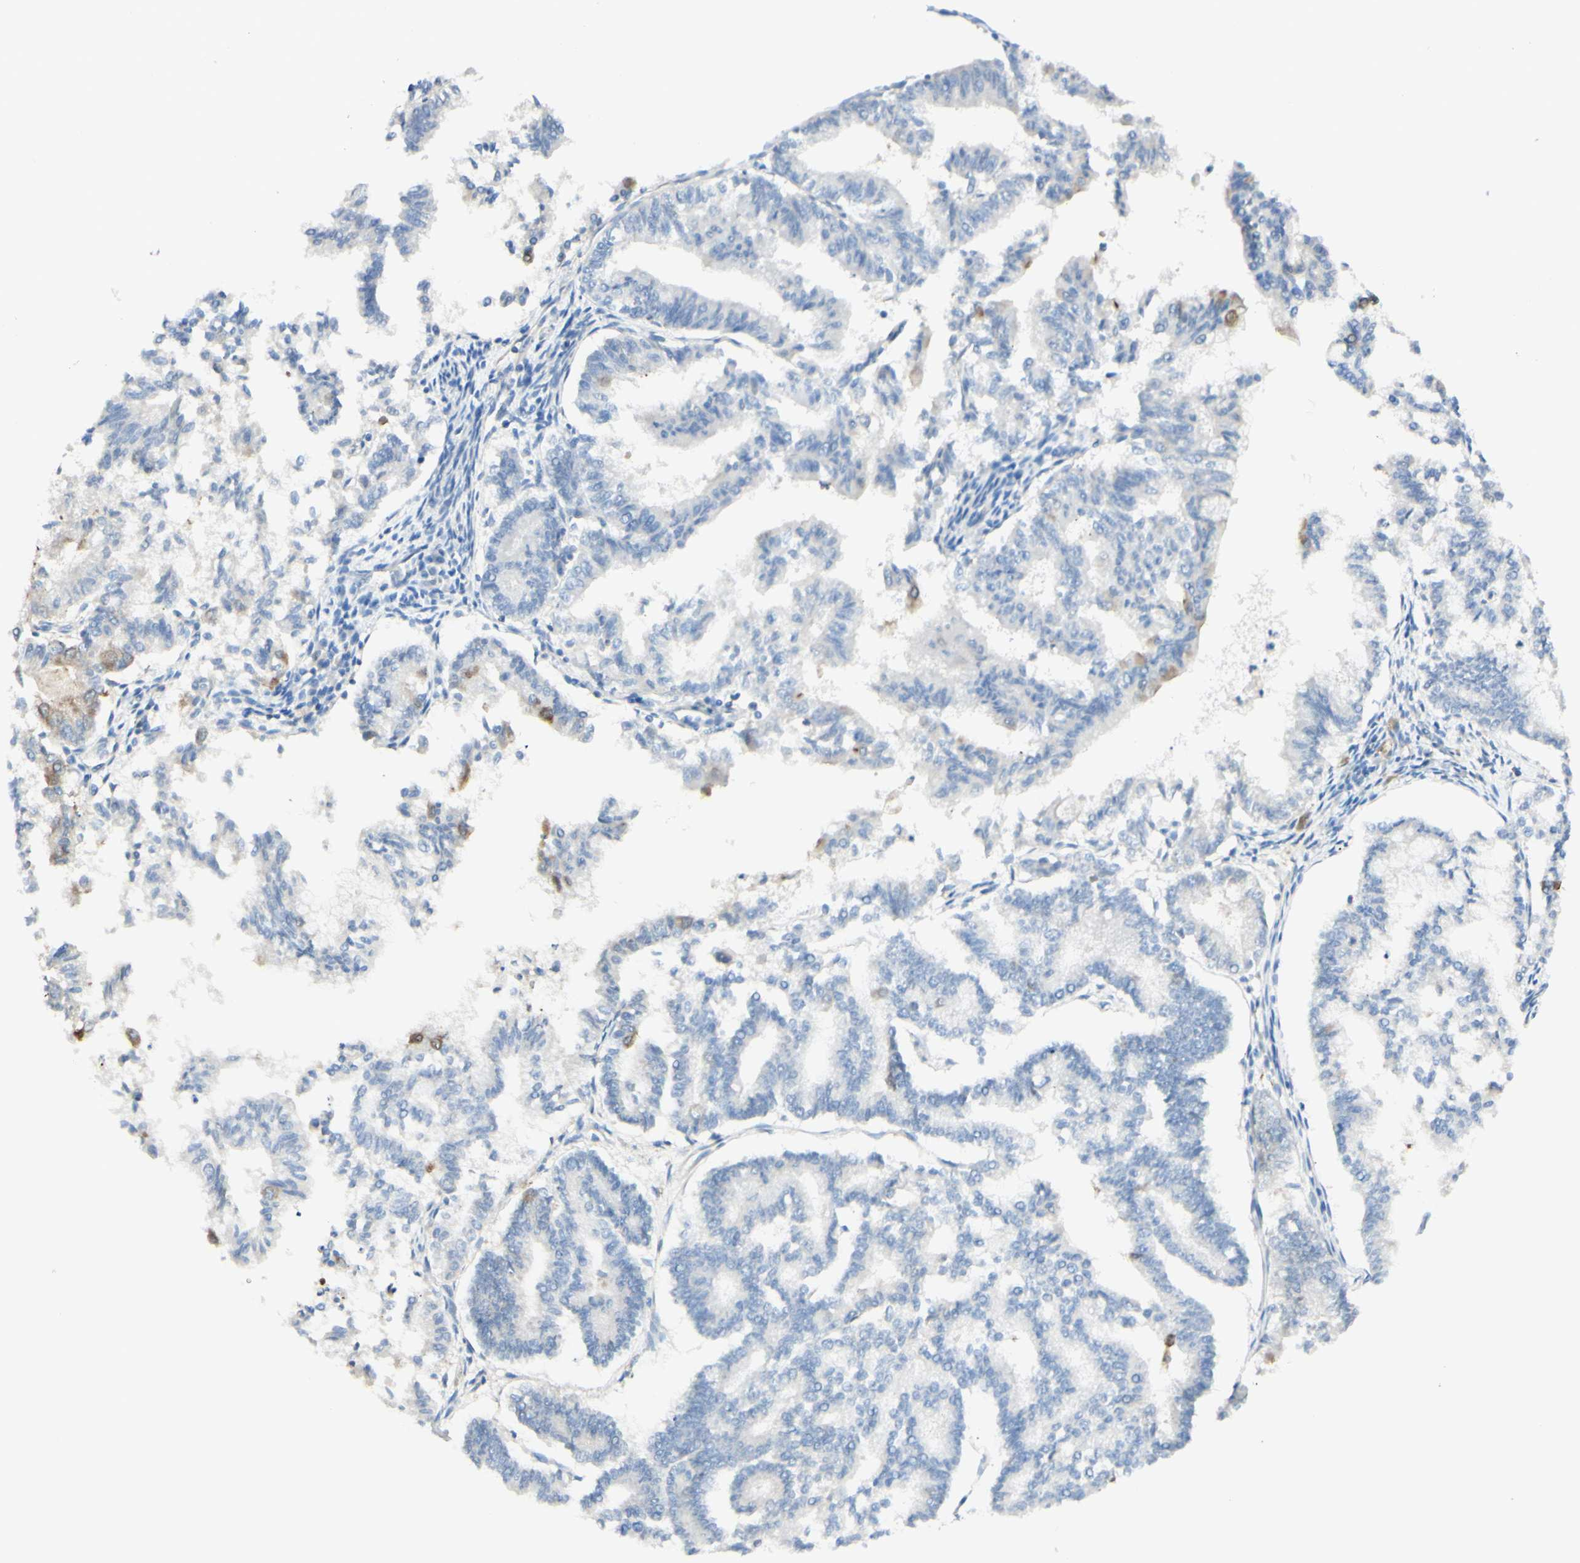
{"staining": {"intensity": "moderate", "quantity": "<25%", "location": "cytoplasmic/membranous"}, "tissue": "endometrial cancer", "cell_type": "Tumor cells", "image_type": "cancer", "snomed": [{"axis": "morphology", "description": "Necrosis, NOS"}, {"axis": "morphology", "description": "Adenocarcinoma, NOS"}, {"axis": "topography", "description": "Endometrium"}], "caption": "Immunohistochemistry image of neoplastic tissue: endometrial cancer (adenocarcinoma) stained using immunohistochemistry exhibits low levels of moderate protein expression localized specifically in the cytoplasmic/membranous of tumor cells, appearing as a cytoplasmic/membranous brown color.", "gene": "MTM1", "patient": {"sex": "female", "age": 79}}